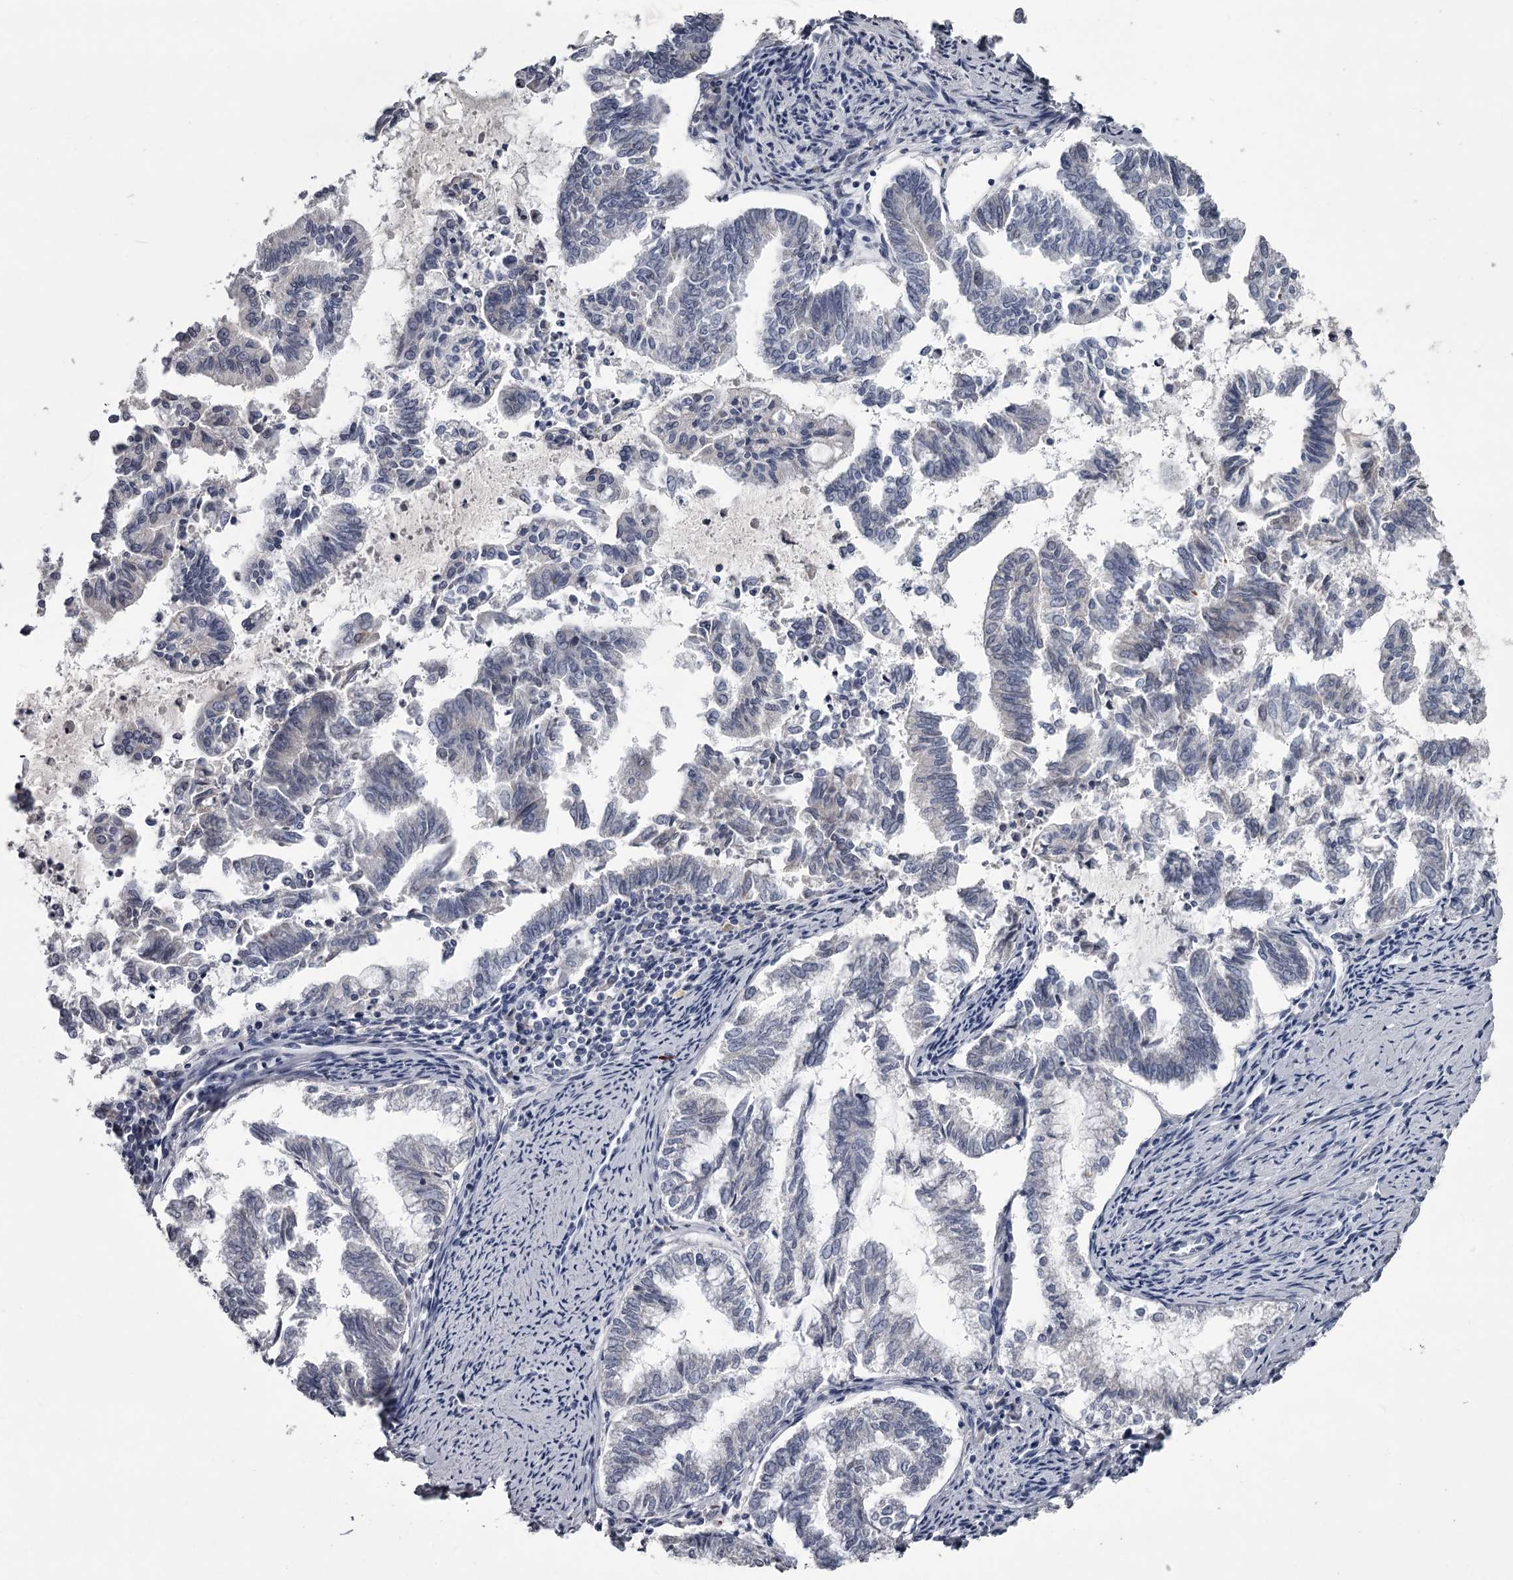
{"staining": {"intensity": "negative", "quantity": "none", "location": "none"}, "tissue": "endometrial cancer", "cell_type": "Tumor cells", "image_type": "cancer", "snomed": [{"axis": "morphology", "description": "Adenocarcinoma, NOS"}, {"axis": "topography", "description": "Endometrium"}], "caption": "Immunohistochemistry (IHC) image of neoplastic tissue: human endometrial adenocarcinoma stained with DAB displays no significant protein expression in tumor cells. (Brightfield microscopy of DAB (3,3'-diaminobenzidine) IHC at high magnification).", "gene": "DAO", "patient": {"sex": "female", "age": 79}}